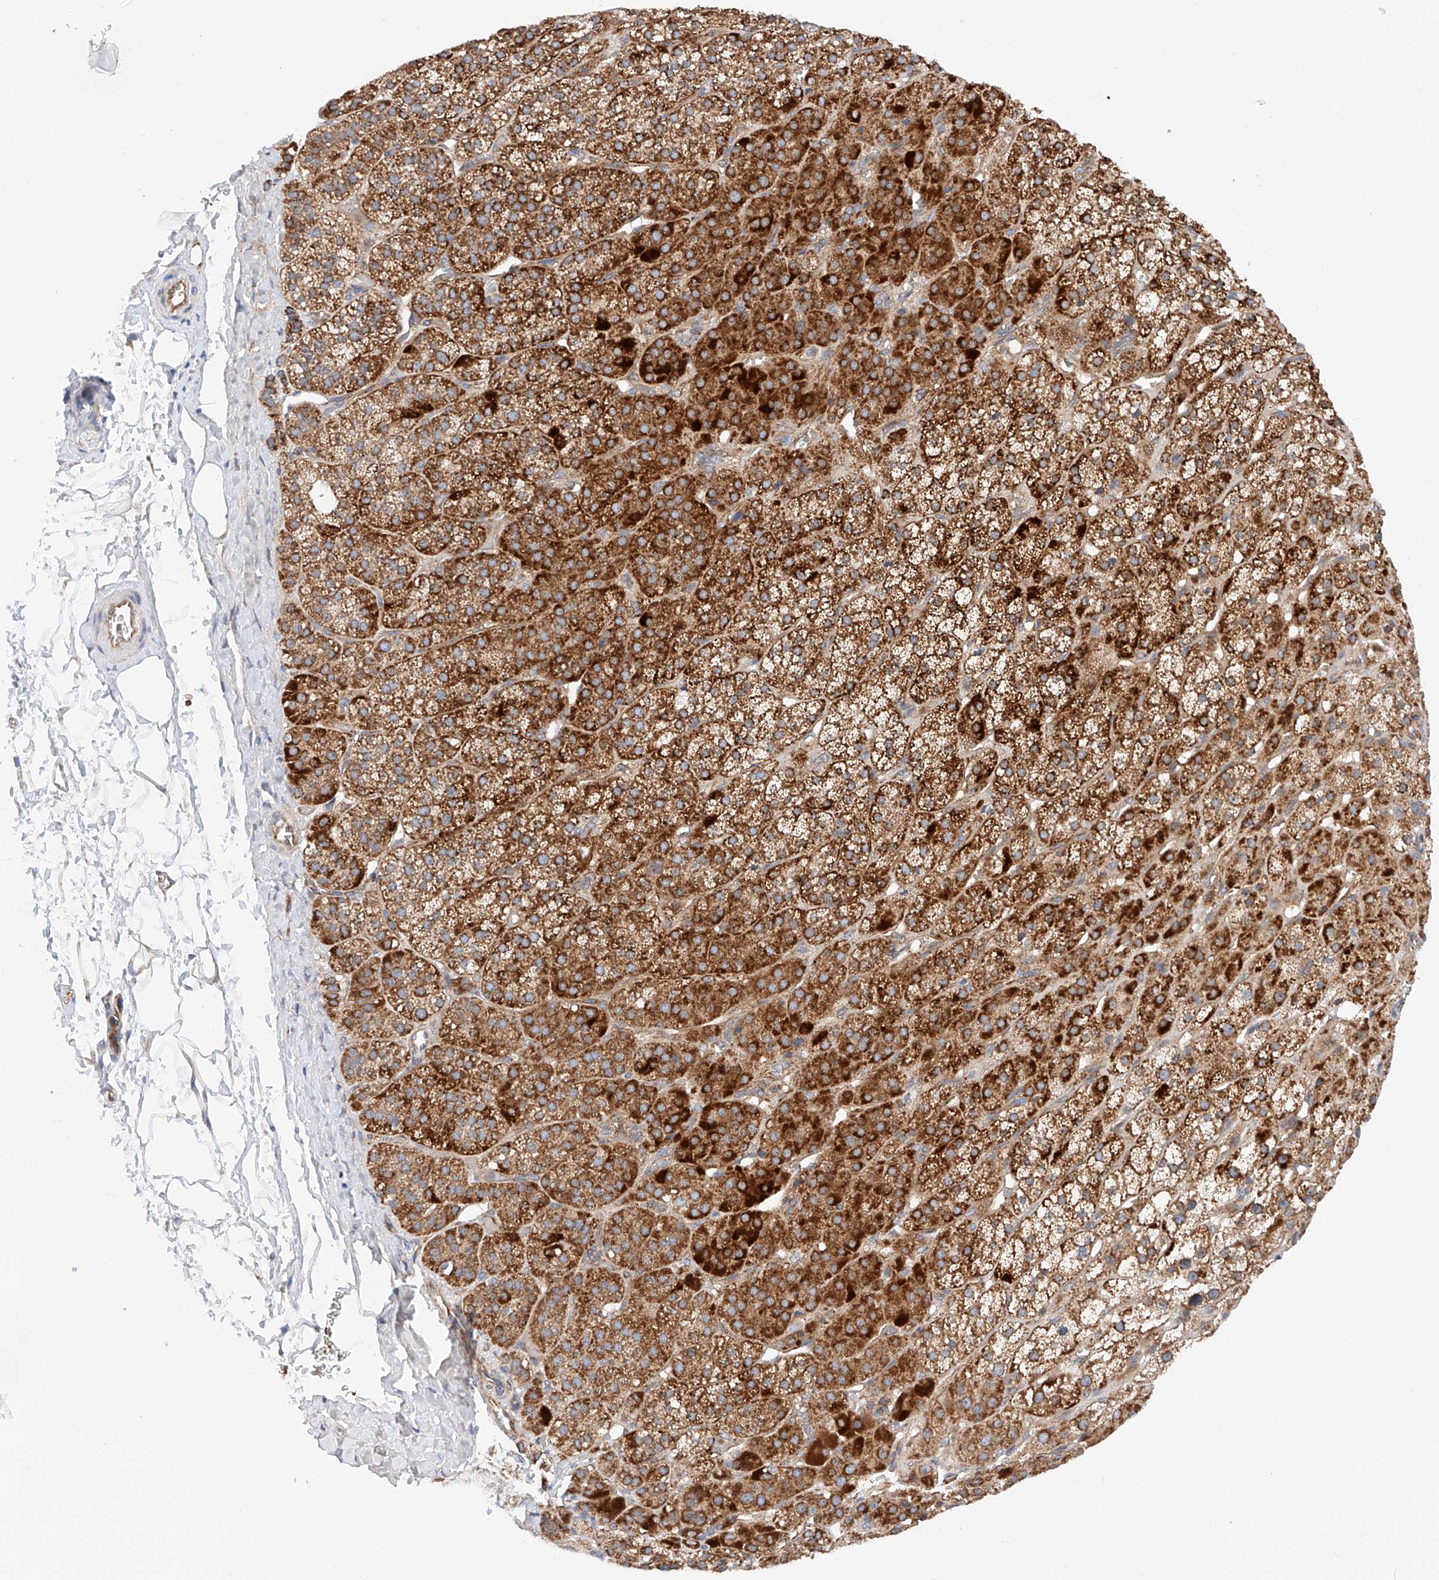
{"staining": {"intensity": "strong", "quantity": "25%-75%", "location": "cytoplasmic/membranous"}, "tissue": "adrenal gland", "cell_type": "Glandular cells", "image_type": "normal", "snomed": [{"axis": "morphology", "description": "Normal tissue, NOS"}, {"axis": "topography", "description": "Adrenal gland"}], "caption": "Immunohistochemistry staining of benign adrenal gland, which displays high levels of strong cytoplasmic/membranous positivity in about 25%-75% of glandular cells indicating strong cytoplasmic/membranous protein staining. The staining was performed using DAB (3,3'-diaminobenzidine) (brown) for protein detection and nuclei were counterstained in hematoxylin (blue).", "gene": "NR1D1", "patient": {"sex": "female", "age": 57}}